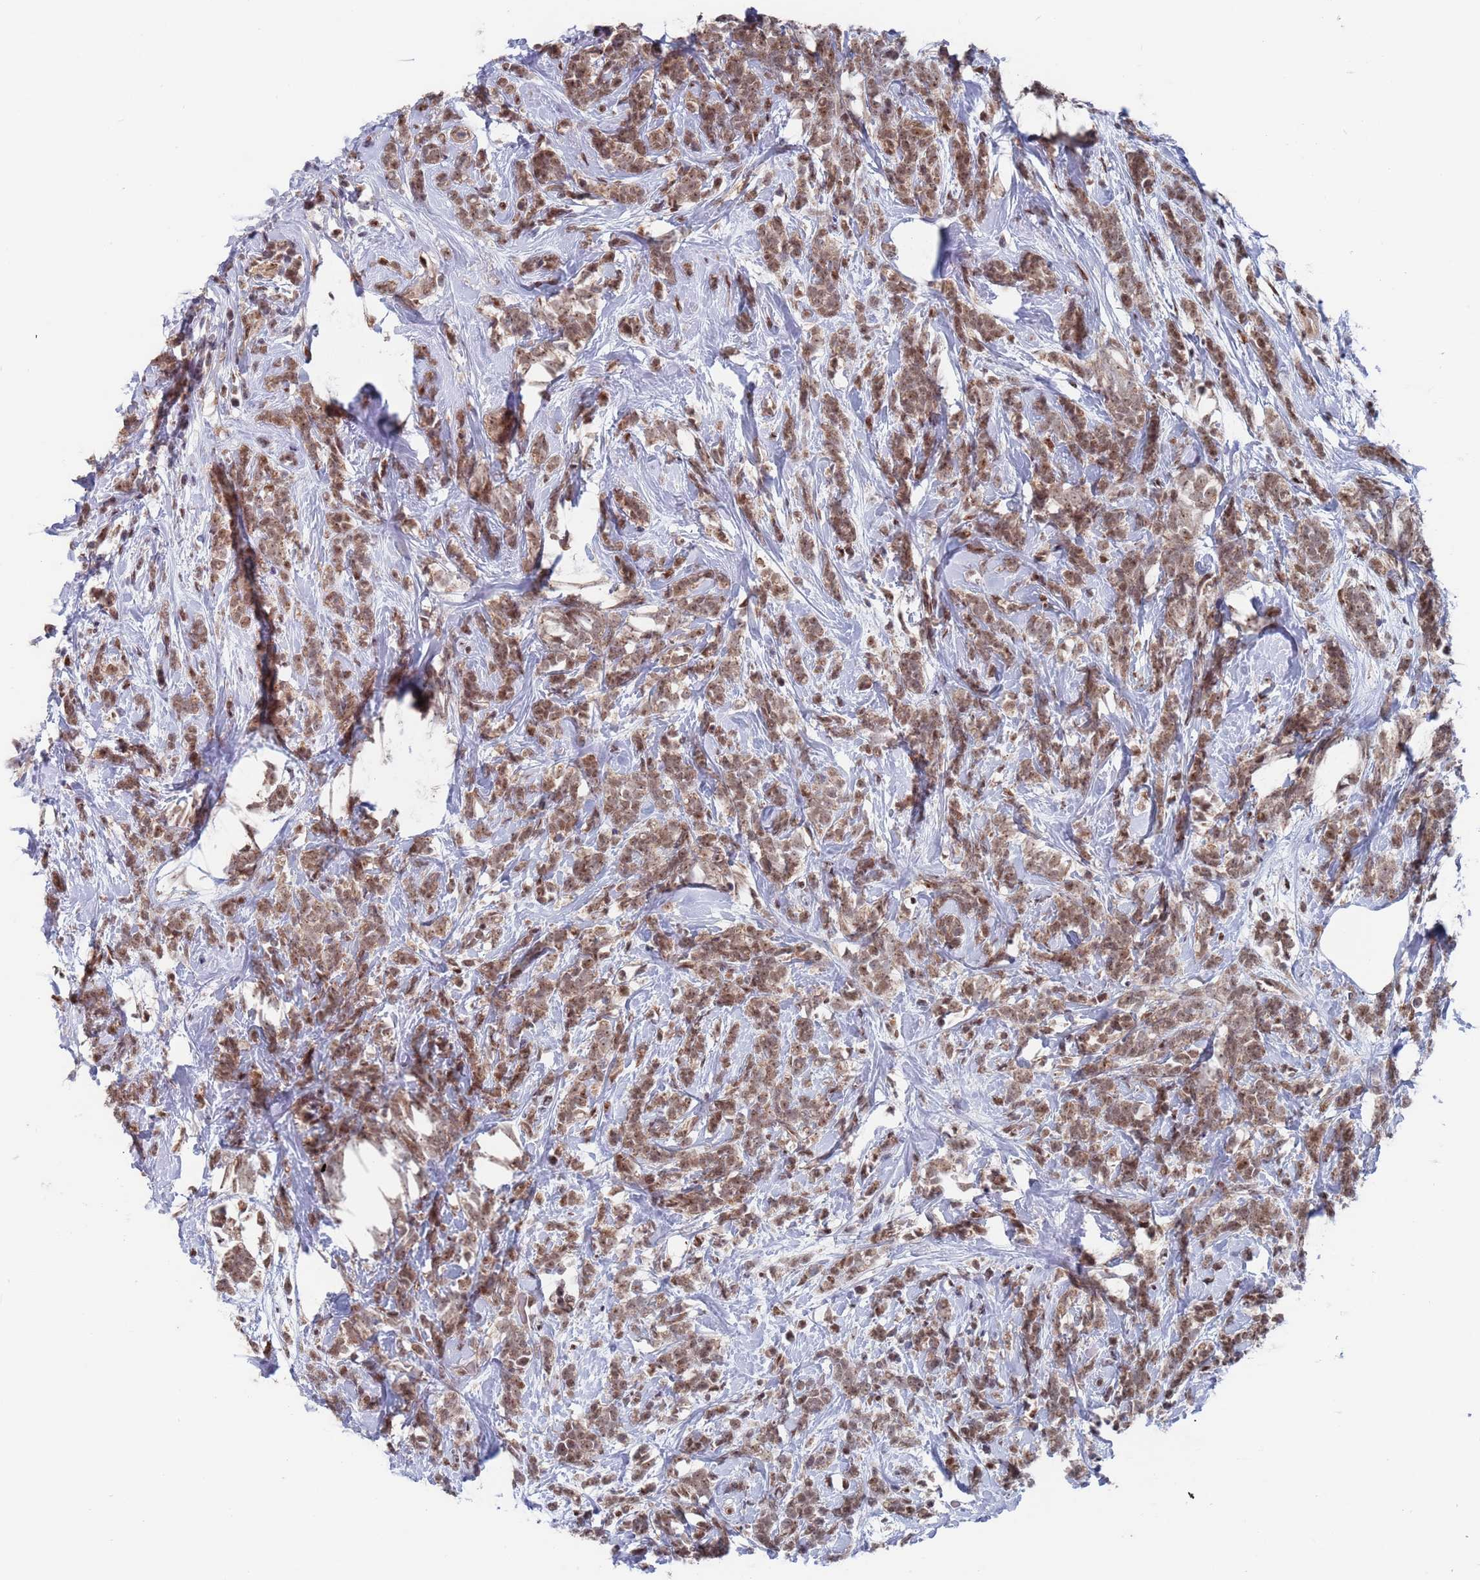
{"staining": {"intensity": "moderate", "quantity": ">75%", "location": "nuclear"}, "tissue": "breast cancer", "cell_type": "Tumor cells", "image_type": "cancer", "snomed": [{"axis": "morphology", "description": "Lobular carcinoma"}, {"axis": "topography", "description": "Breast"}], "caption": "Protein staining shows moderate nuclear staining in about >75% of tumor cells in lobular carcinoma (breast).", "gene": "RPP25", "patient": {"sex": "female", "age": 58}}